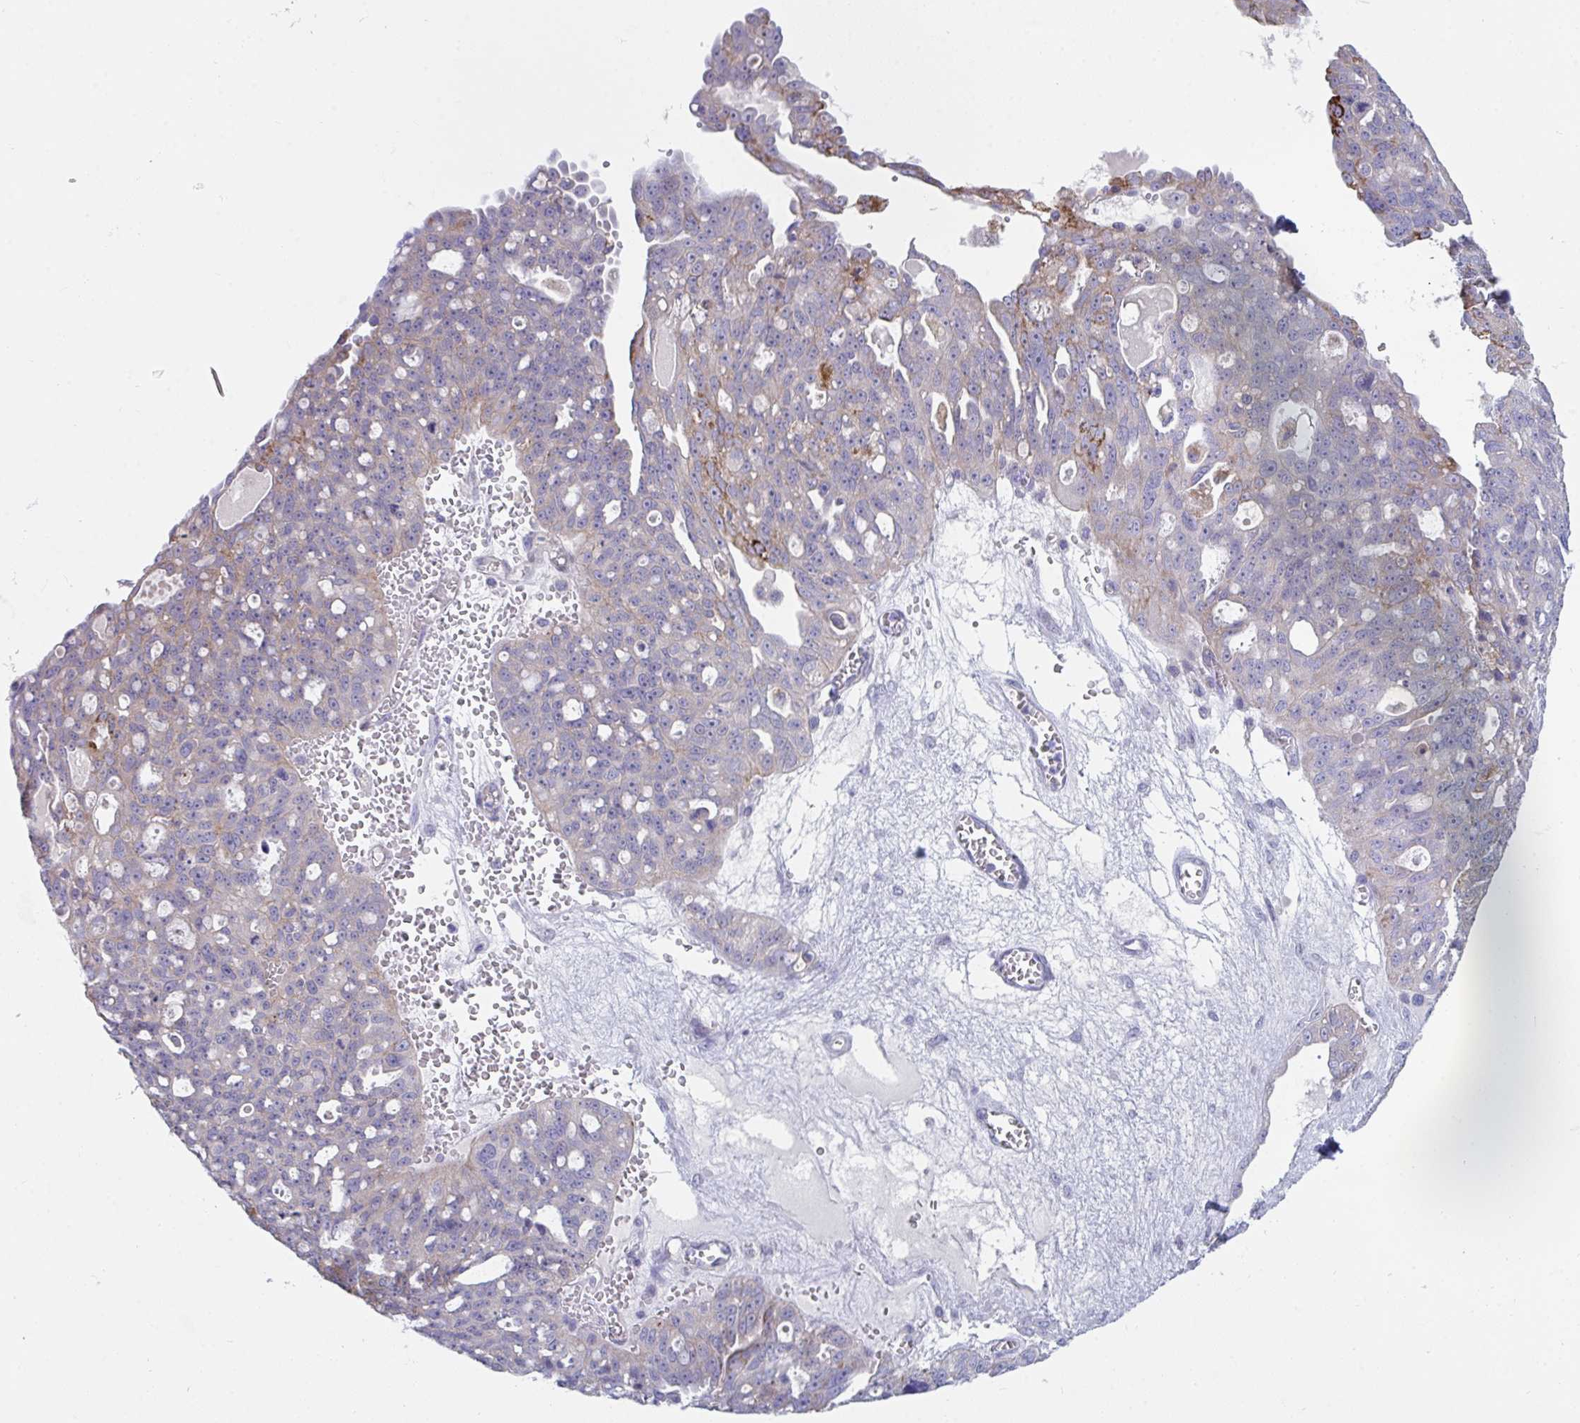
{"staining": {"intensity": "moderate", "quantity": "<25%", "location": "cytoplasmic/membranous"}, "tissue": "ovarian cancer", "cell_type": "Tumor cells", "image_type": "cancer", "snomed": [{"axis": "morphology", "description": "Carcinoma, endometroid"}, {"axis": "topography", "description": "Ovary"}], "caption": "Protein staining exhibits moderate cytoplasmic/membranous expression in approximately <25% of tumor cells in ovarian endometroid carcinoma. The staining was performed using DAB (3,3'-diaminobenzidine), with brown indicating positive protein expression. Nuclei are stained blue with hematoxylin.", "gene": "FAM156B", "patient": {"sex": "female", "age": 70}}